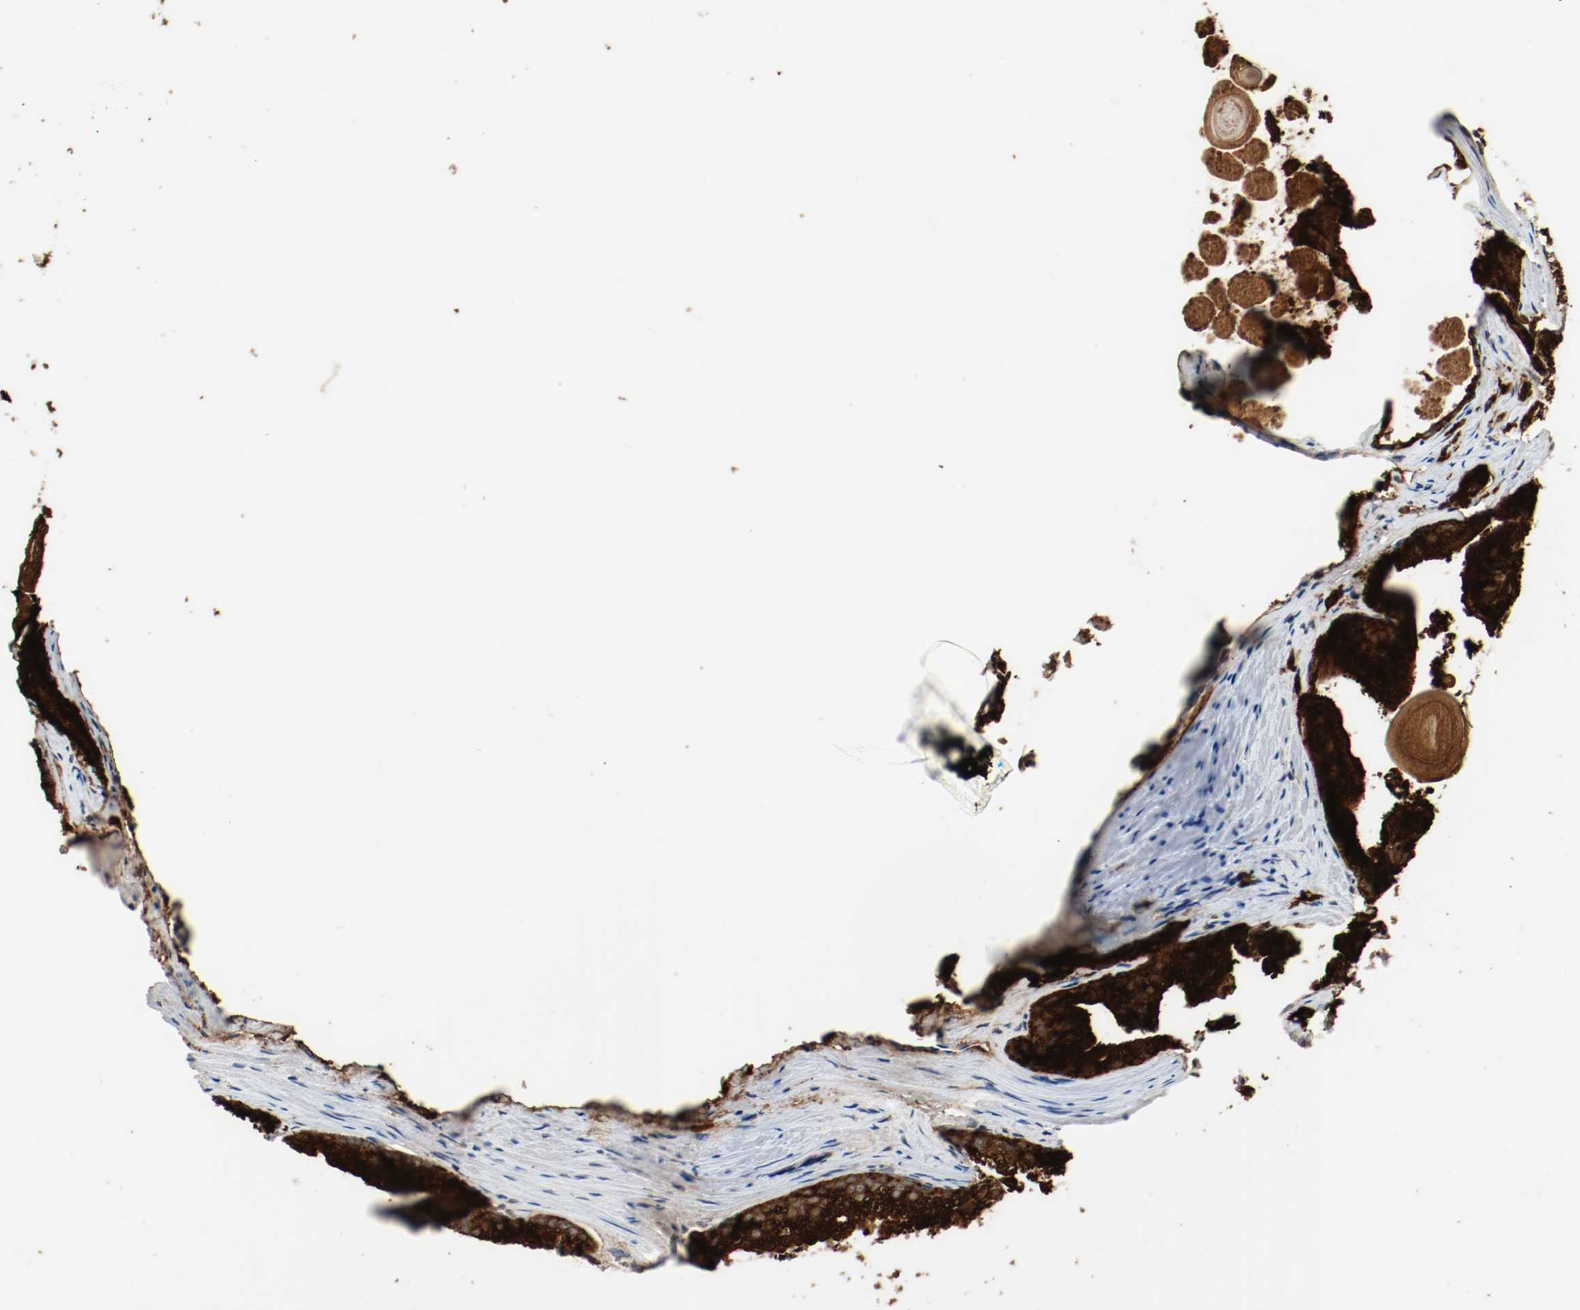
{"staining": {"intensity": "strong", "quantity": ">75%", "location": "cytoplasmic/membranous"}, "tissue": "prostate cancer", "cell_type": "Tumor cells", "image_type": "cancer", "snomed": [{"axis": "morphology", "description": "Adenocarcinoma, Low grade"}, {"axis": "topography", "description": "Prostate"}], "caption": "The histopathology image shows immunohistochemical staining of prostate cancer (low-grade adenocarcinoma). There is strong cytoplasmic/membranous staining is present in about >75% of tumor cells. The protein is stained brown, and the nuclei are stained in blue (DAB (3,3'-diaminobenzidine) IHC with brightfield microscopy, high magnification).", "gene": "LAMP2", "patient": {"sex": "male", "age": 69}}